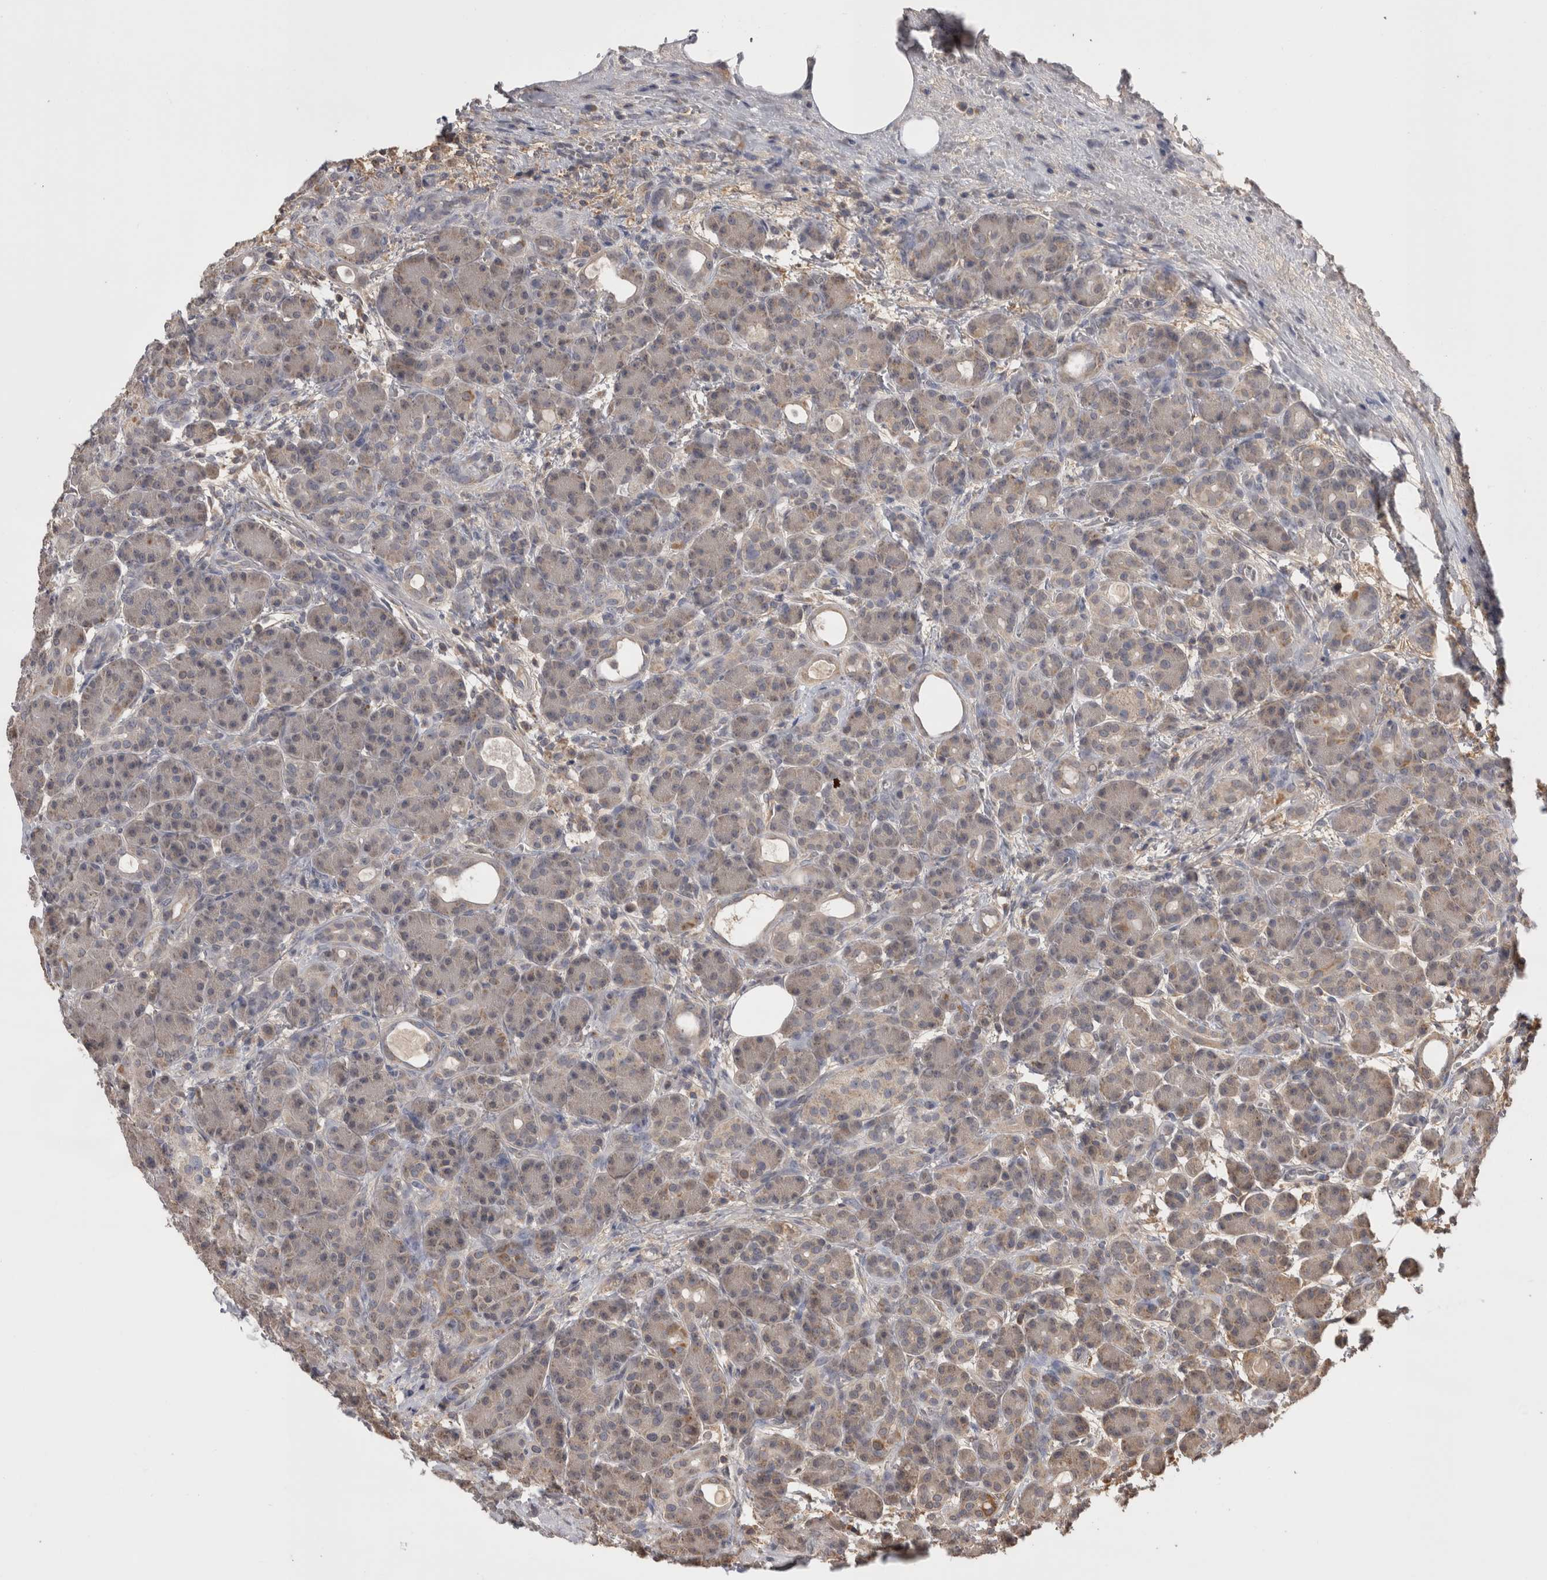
{"staining": {"intensity": "weak", "quantity": "25%-75%", "location": "cytoplasmic/membranous"}, "tissue": "pancreas", "cell_type": "Exocrine glandular cells", "image_type": "normal", "snomed": [{"axis": "morphology", "description": "Normal tissue, NOS"}, {"axis": "topography", "description": "Pancreas"}], "caption": "Immunohistochemistry (IHC) staining of unremarkable pancreas, which reveals low levels of weak cytoplasmic/membranous staining in about 25%-75% of exocrine glandular cells indicating weak cytoplasmic/membranous protein staining. The staining was performed using DAB (brown) for protein detection and nuclei were counterstained in hematoxylin (blue).", "gene": "PREP", "patient": {"sex": "male", "age": 63}}